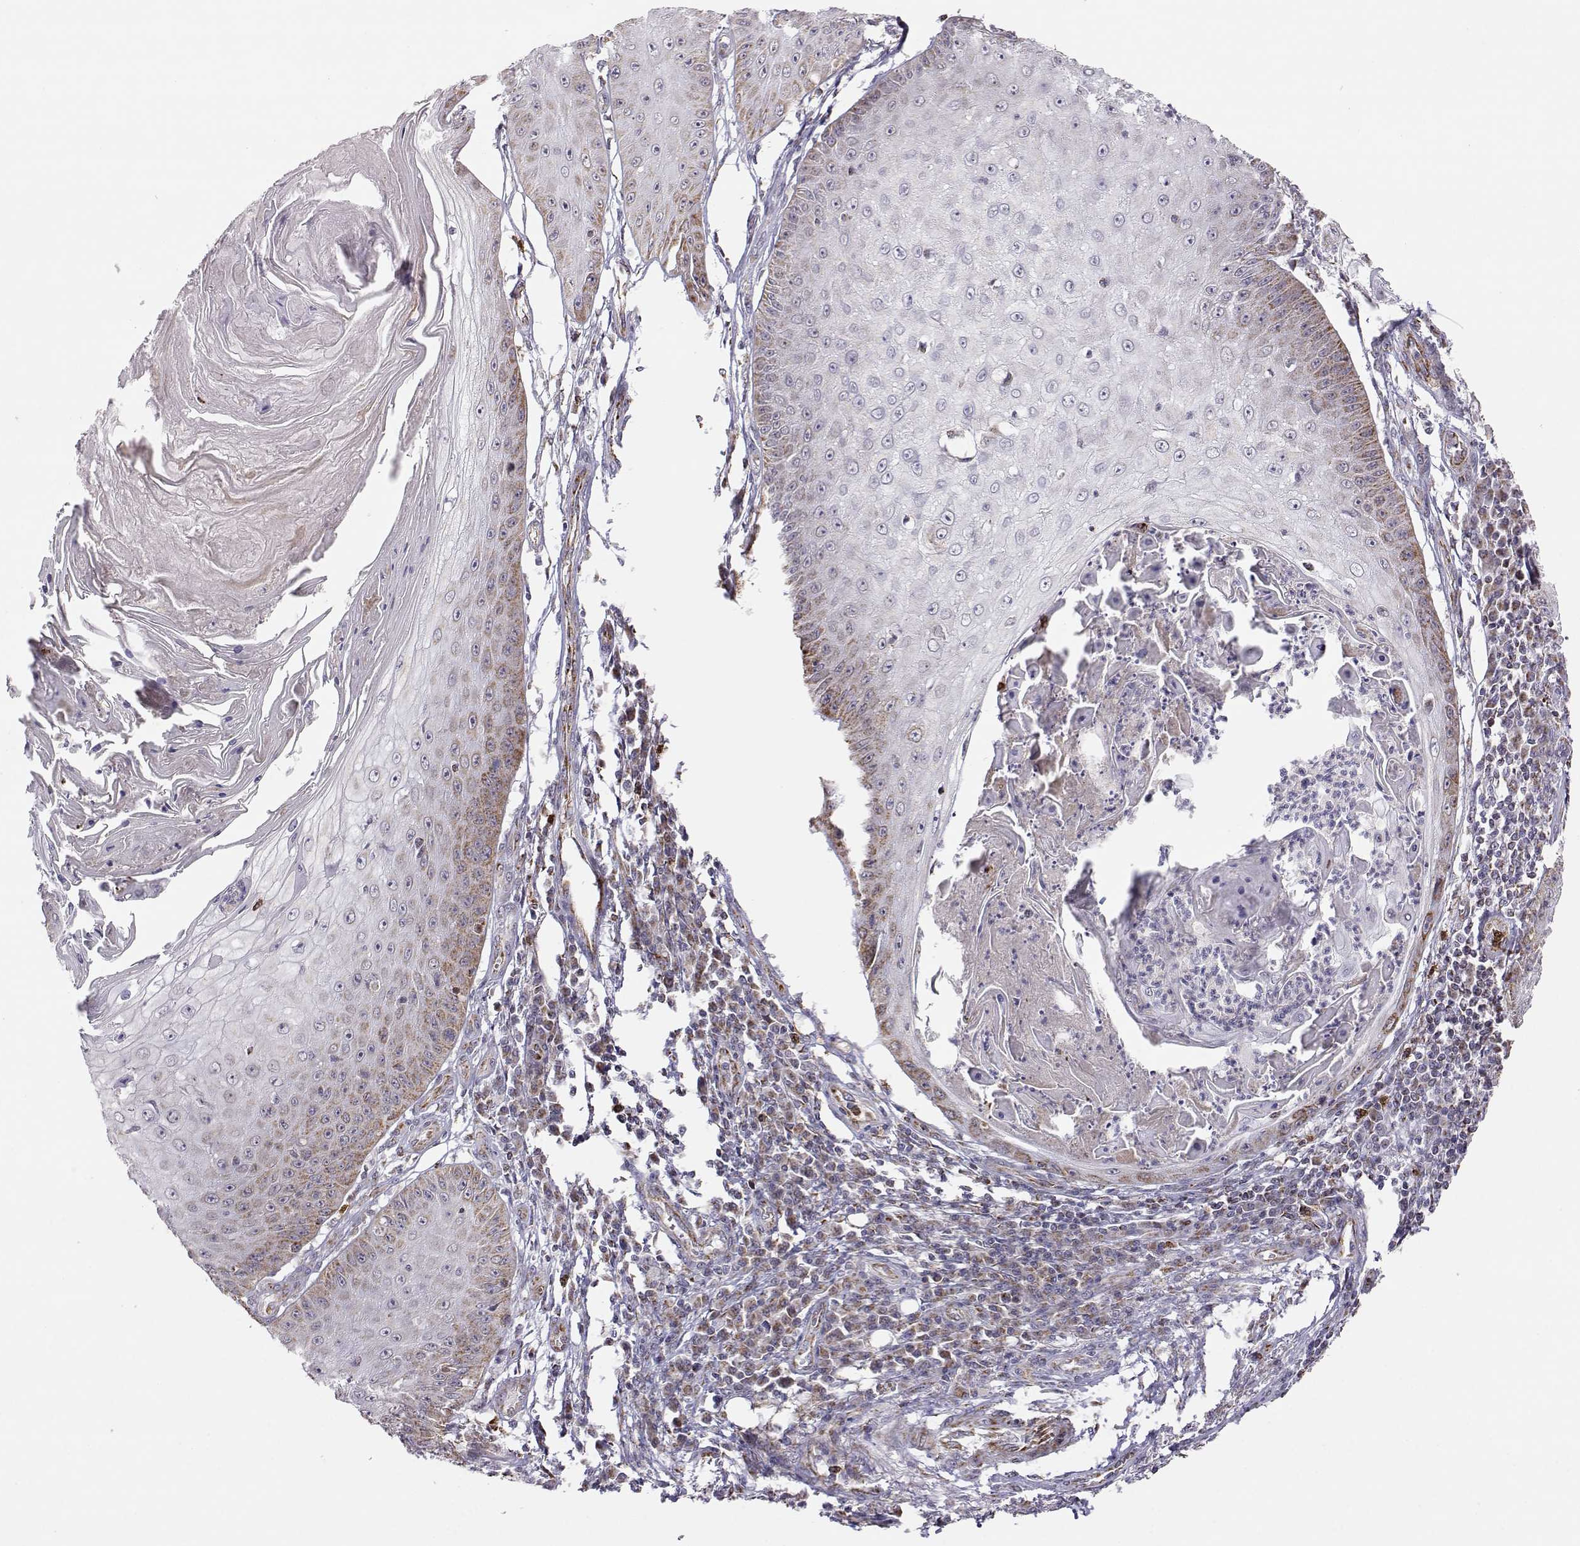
{"staining": {"intensity": "weak", "quantity": "<25%", "location": "cytoplasmic/membranous"}, "tissue": "skin cancer", "cell_type": "Tumor cells", "image_type": "cancer", "snomed": [{"axis": "morphology", "description": "Squamous cell carcinoma, NOS"}, {"axis": "topography", "description": "Skin"}], "caption": "Image shows no significant protein staining in tumor cells of skin cancer (squamous cell carcinoma).", "gene": "EXOG", "patient": {"sex": "male", "age": 70}}